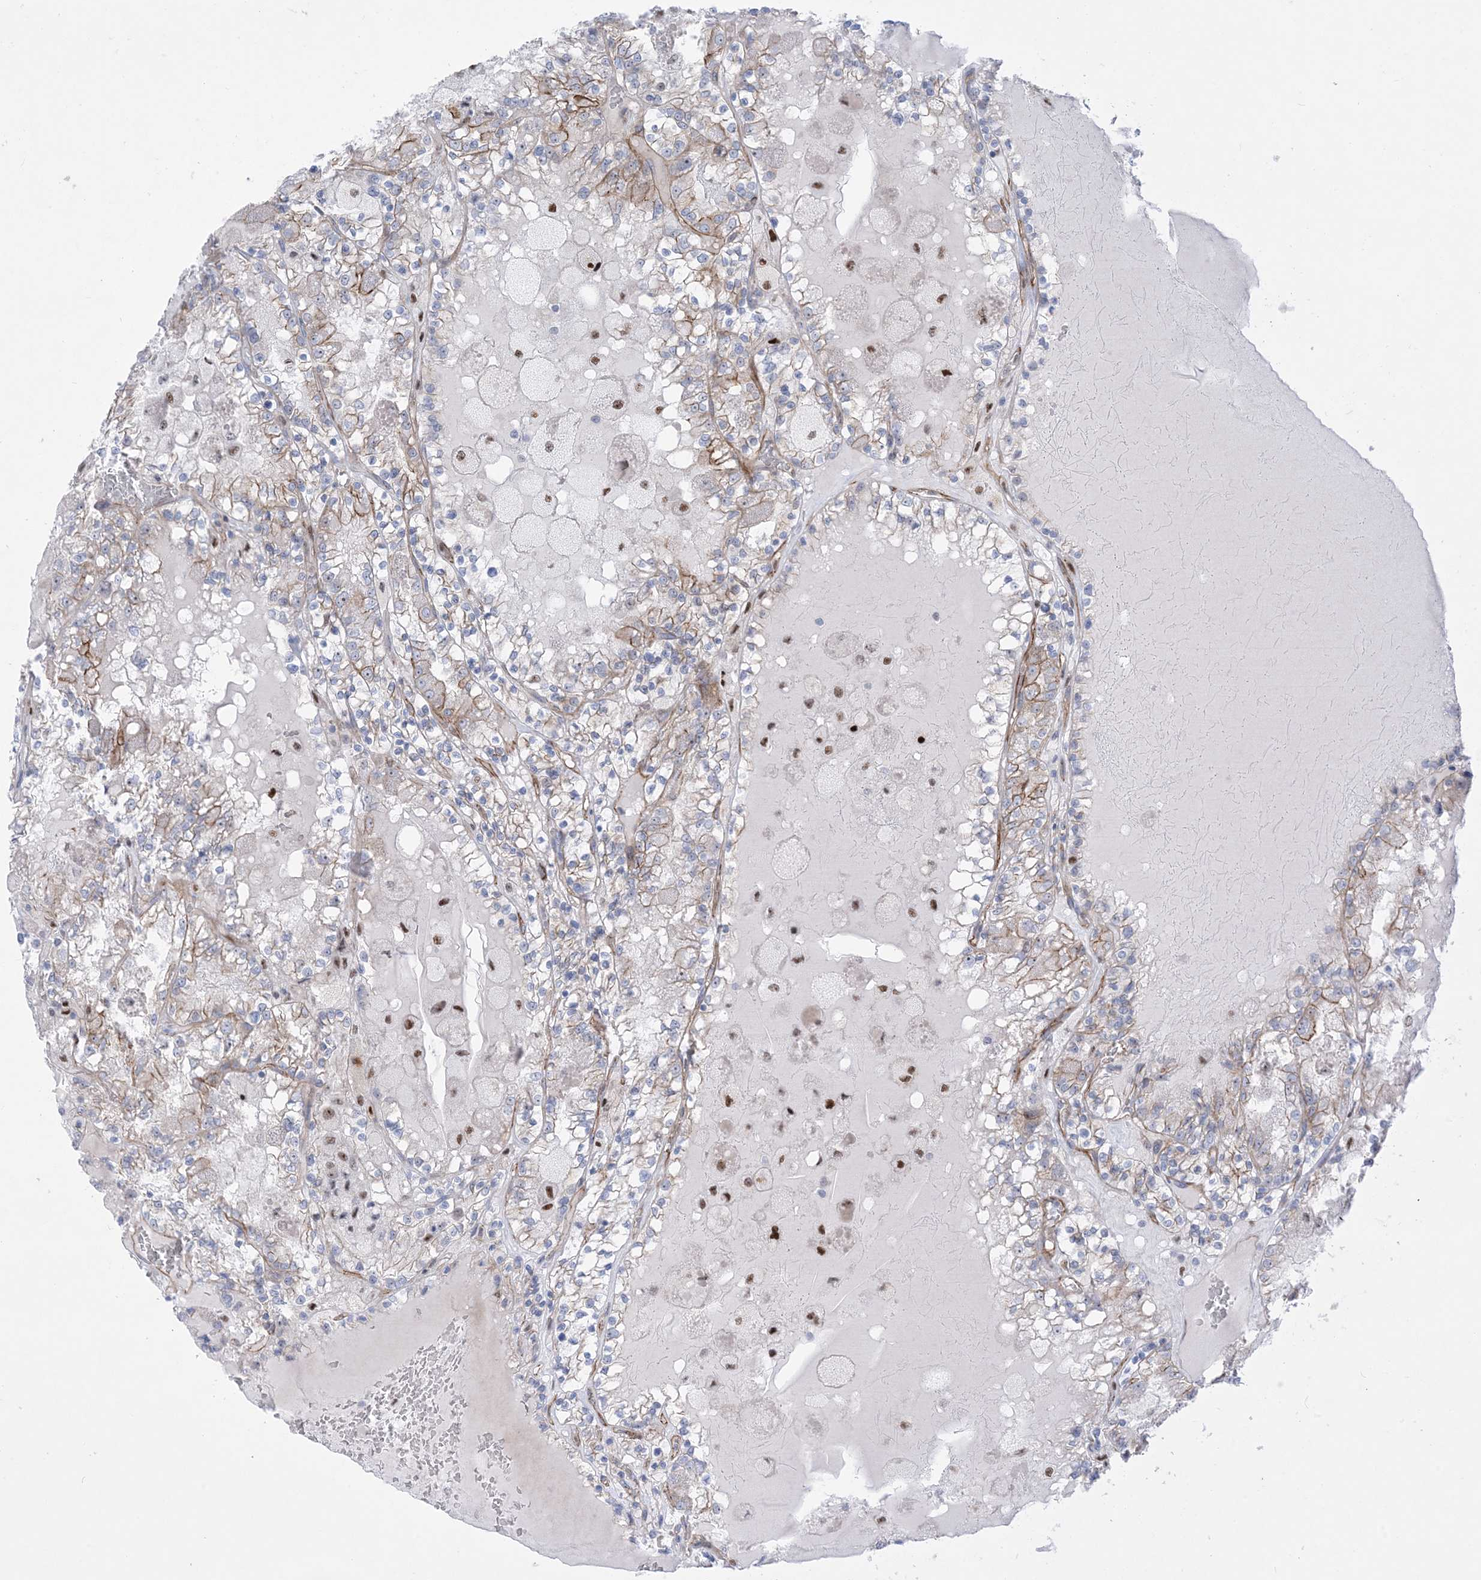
{"staining": {"intensity": "moderate", "quantity": "<25%", "location": "cytoplasmic/membranous"}, "tissue": "renal cancer", "cell_type": "Tumor cells", "image_type": "cancer", "snomed": [{"axis": "morphology", "description": "Adenocarcinoma, NOS"}, {"axis": "topography", "description": "Kidney"}], "caption": "Renal adenocarcinoma stained with a brown dye displays moderate cytoplasmic/membranous positive positivity in approximately <25% of tumor cells.", "gene": "MARS2", "patient": {"sex": "female", "age": 56}}